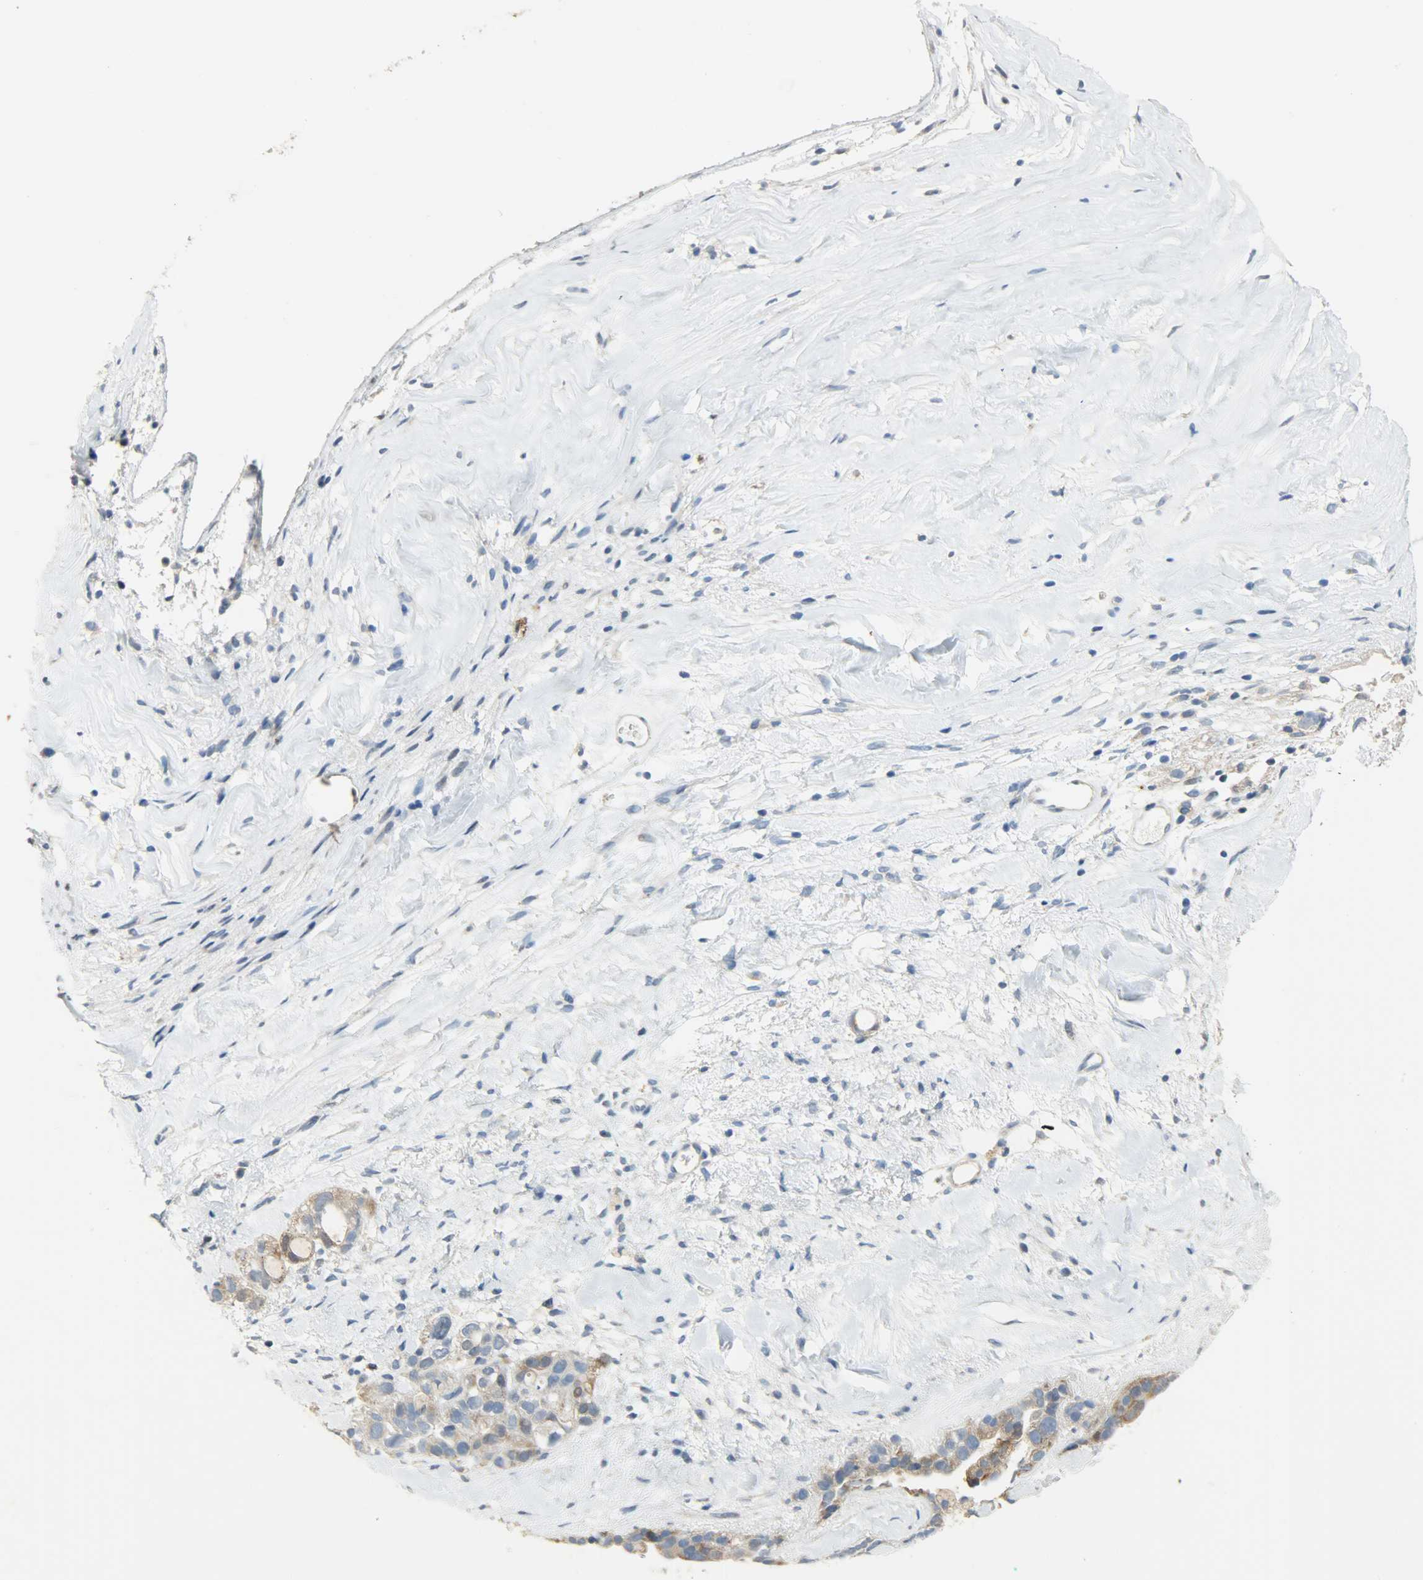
{"staining": {"intensity": "moderate", "quantity": "<25%", "location": "cytoplasmic/membranous"}, "tissue": "ovarian cancer", "cell_type": "Tumor cells", "image_type": "cancer", "snomed": [{"axis": "morphology", "description": "Cystadenocarcinoma, serous, NOS"}, {"axis": "topography", "description": "Ovary"}], "caption": "A photomicrograph of ovarian serous cystadenocarcinoma stained for a protein demonstrates moderate cytoplasmic/membranous brown staining in tumor cells.", "gene": "PPP1R1B", "patient": {"sex": "female", "age": 66}}